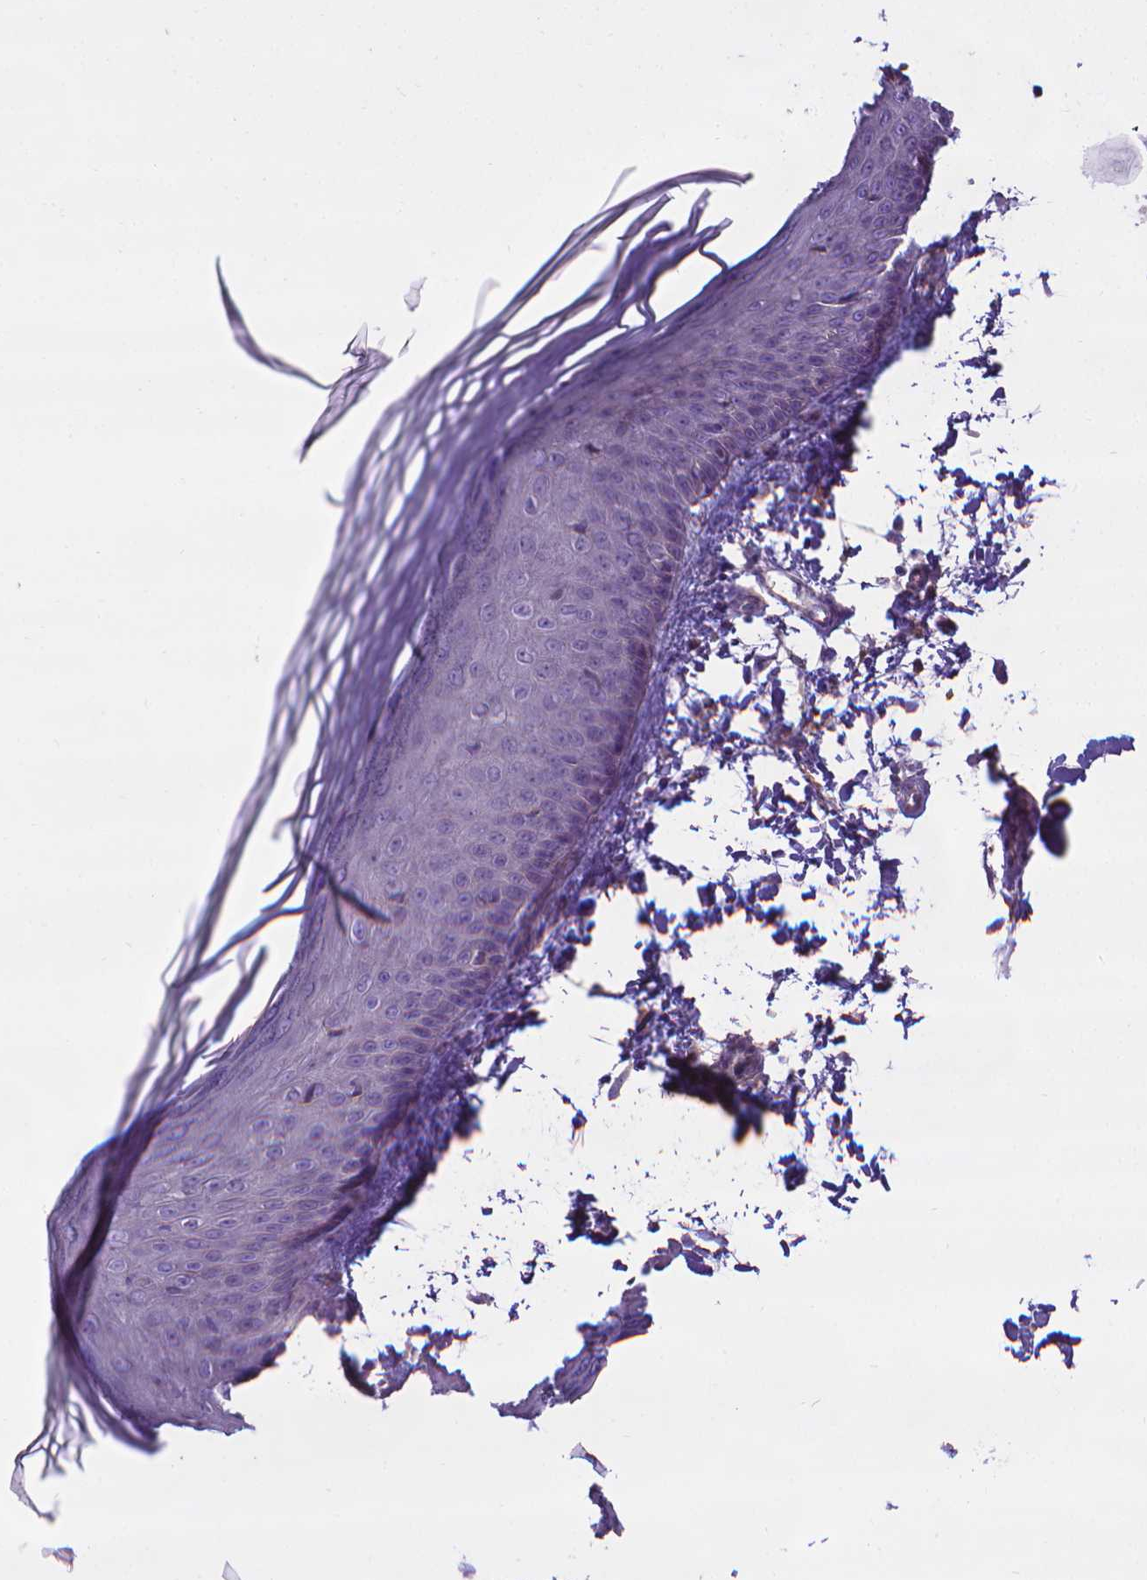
{"staining": {"intensity": "negative", "quantity": "none", "location": "none"}, "tissue": "skin", "cell_type": "Fibroblasts", "image_type": "normal", "snomed": [{"axis": "morphology", "description": "Normal tissue, NOS"}, {"axis": "topography", "description": "Skin"}], "caption": "High magnification brightfield microscopy of unremarkable skin stained with DAB (brown) and counterstained with hematoxylin (blue): fibroblasts show no significant positivity. (Brightfield microscopy of DAB immunohistochemistry at high magnification).", "gene": "CFAP299", "patient": {"sex": "female", "age": 62}}